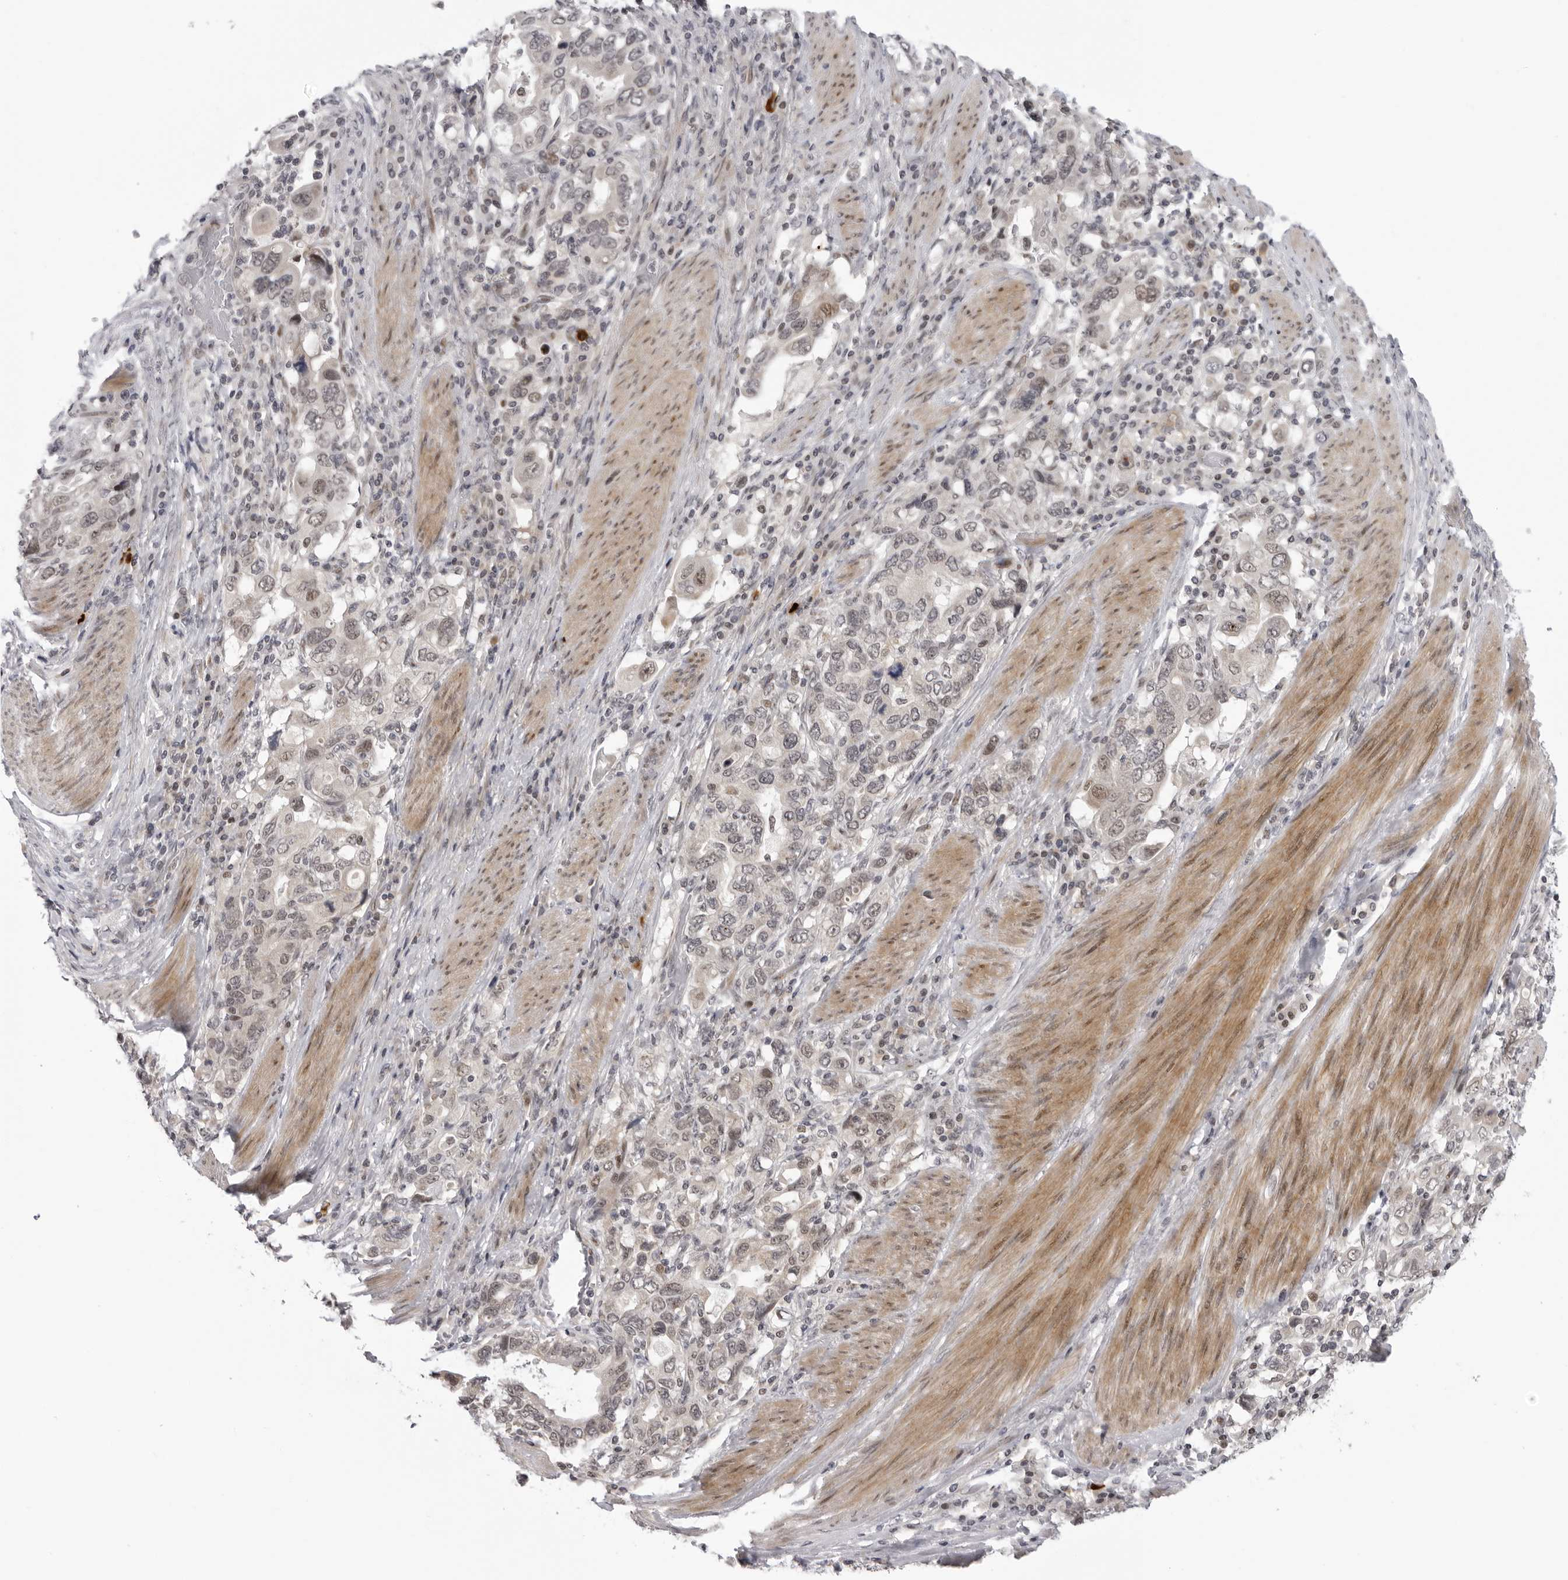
{"staining": {"intensity": "weak", "quantity": "25%-75%", "location": "nuclear"}, "tissue": "stomach cancer", "cell_type": "Tumor cells", "image_type": "cancer", "snomed": [{"axis": "morphology", "description": "Adenocarcinoma, NOS"}, {"axis": "topography", "description": "Stomach, upper"}], "caption": "This image displays IHC staining of human stomach adenocarcinoma, with low weak nuclear positivity in about 25%-75% of tumor cells.", "gene": "ALPK2", "patient": {"sex": "male", "age": 62}}